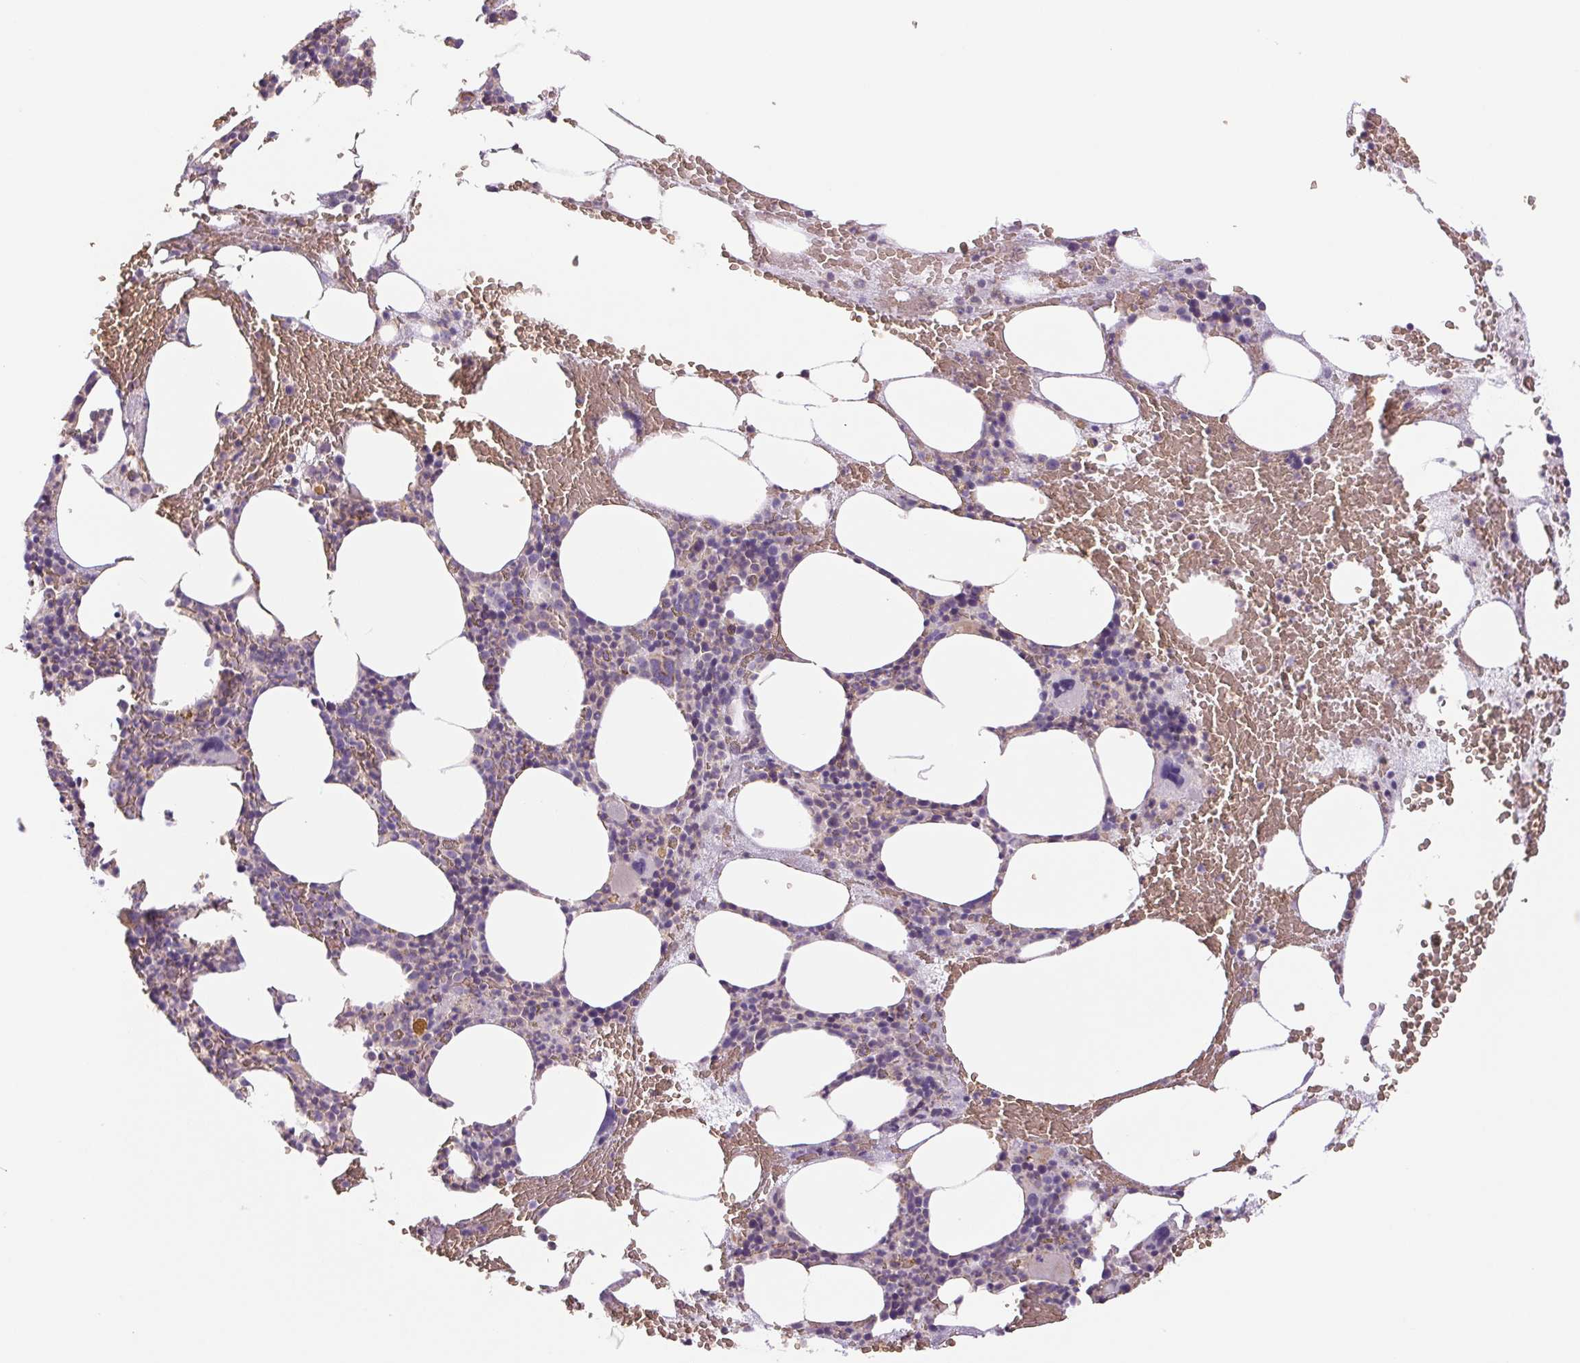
{"staining": {"intensity": "negative", "quantity": "none", "location": "none"}, "tissue": "bone marrow", "cell_type": "Hematopoietic cells", "image_type": "normal", "snomed": [{"axis": "morphology", "description": "Normal tissue, NOS"}, {"axis": "topography", "description": "Bone marrow"}], "caption": "Immunohistochemical staining of normal bone marrow demonstrates no significant expression in hematopoietic cells. Brightfield microscopy of IHC stained with DAB (brown) and hematoxylin (blue), captured at high magnification.", "gene": "IGFL3", "patient": {"sex": "male", "age": 89}}